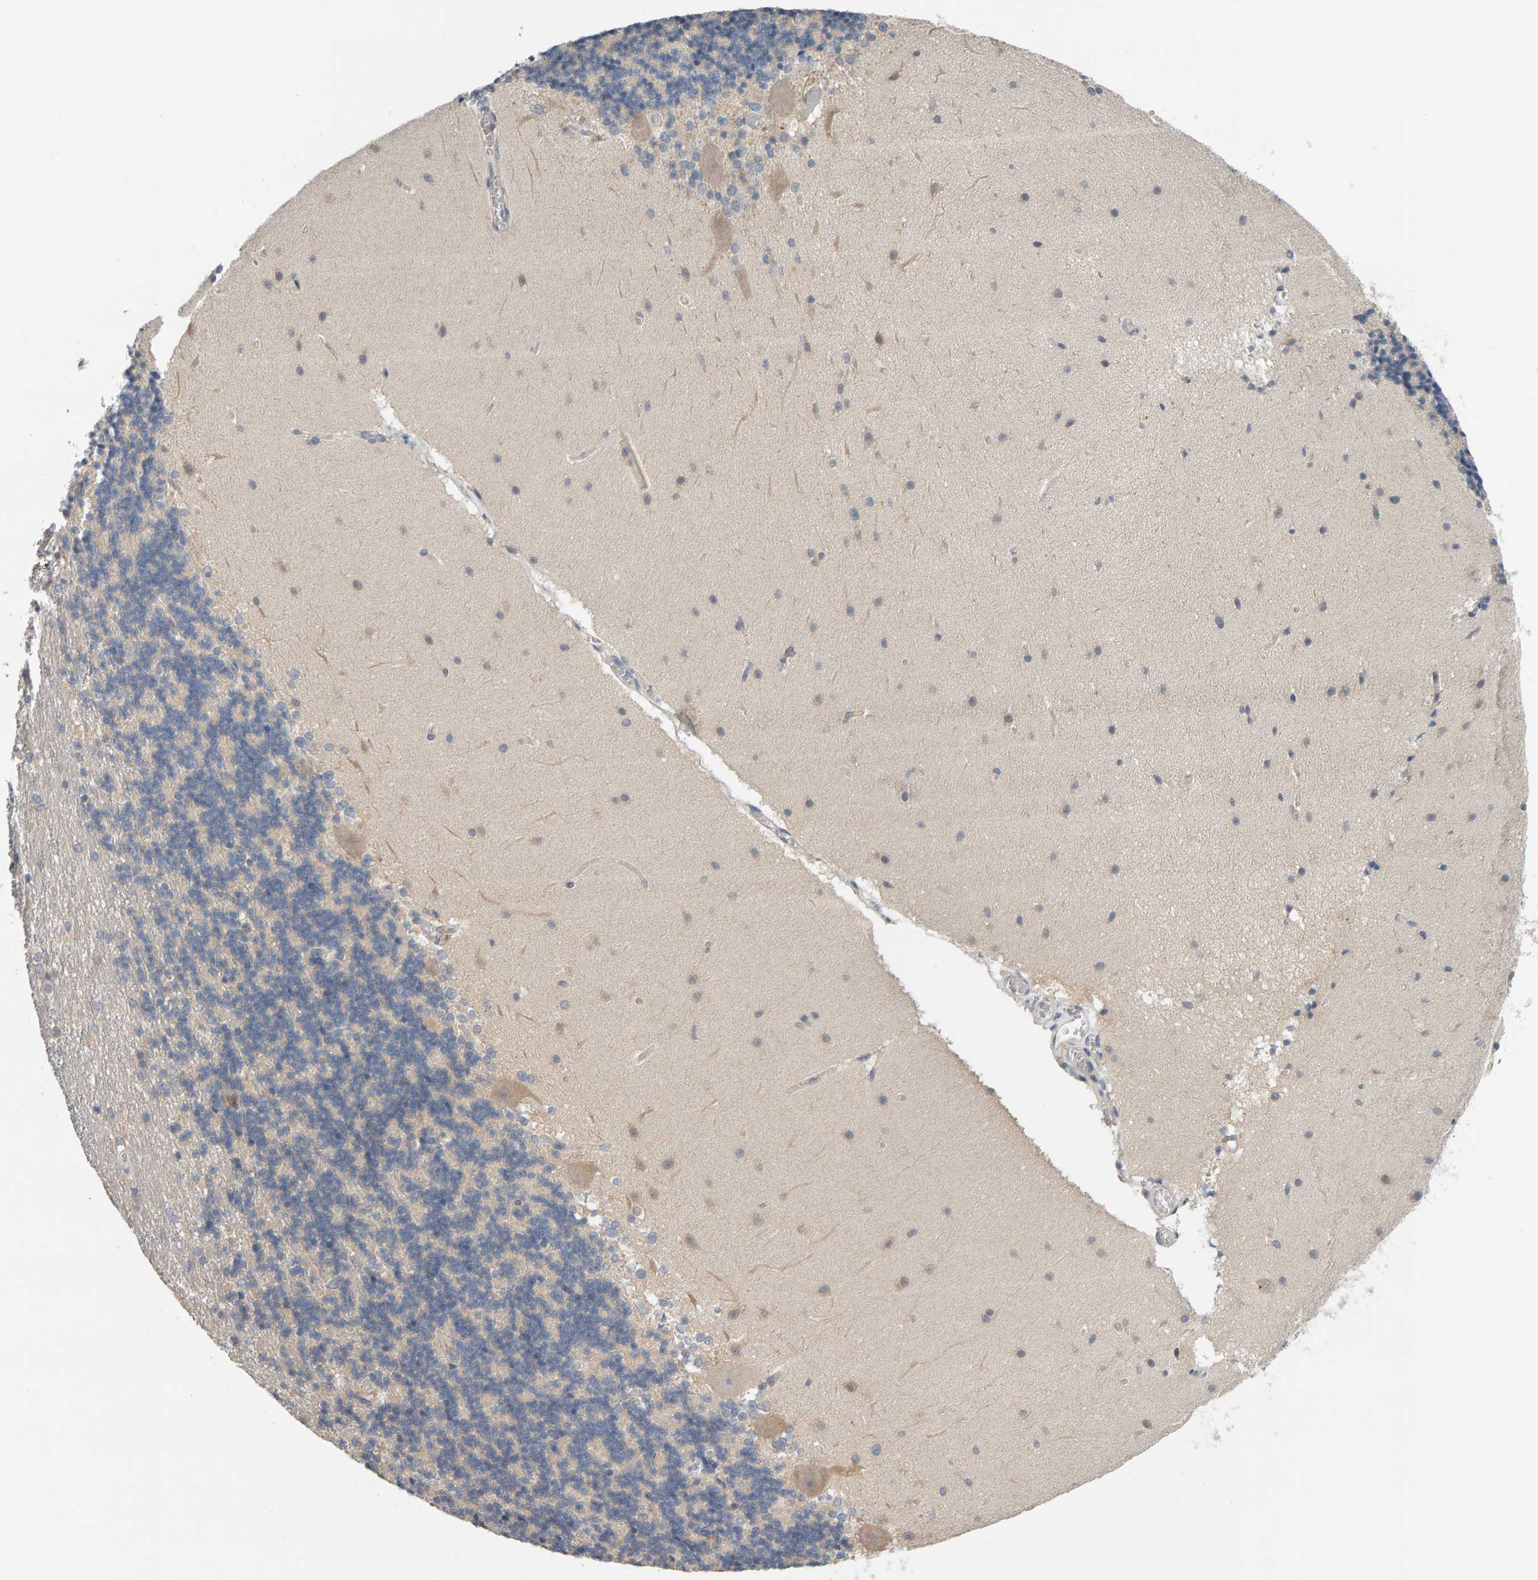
{"staining": {"intensity": "negative", "quantity": "none", "location": "none"}, "tissue": "cerebellum", "cell_type": "Cells in granular layer", "image_type": "normal", "snomed": [{"axis": "morphology", "description": "Normal tissue, NOS"}, {"axis": "topography", "description": "Cerebellum"}], "caption": "Image shows no significant protein positivity in cells in granular layer of normal cerebellum.", "gene": "GFUS", "patient": {"sex": "female", "age": 19}}